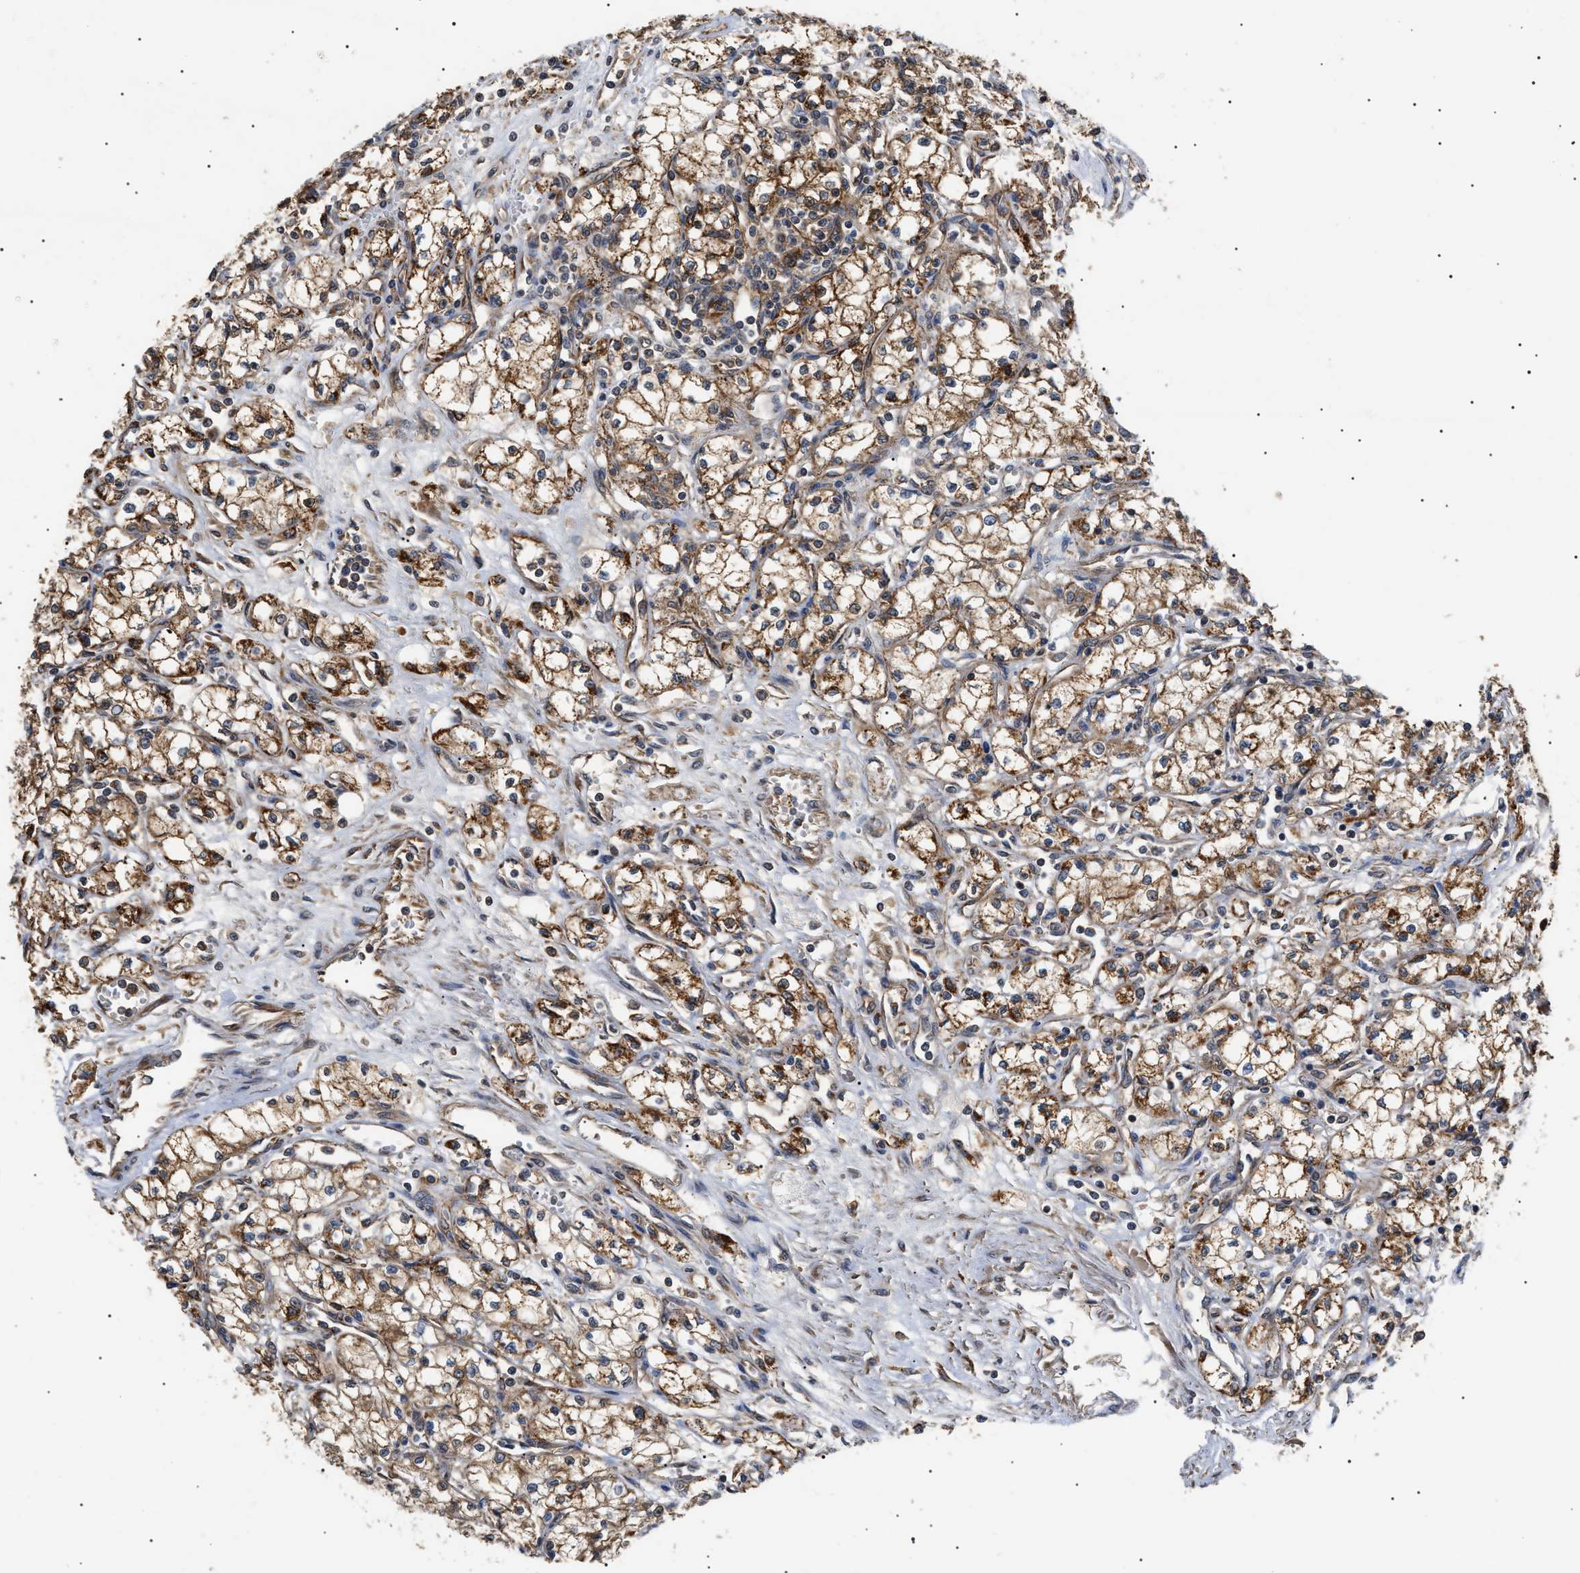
{"staining": {"intensity": "moderate", "quantity": ">75%", "location": "cytoplasmic/membranous,nuclear"}, "tissue": "renal cancer", "cell_type": "Tumor cells", "image_type": "cancer", "snomed": [{"axis": "morphology", "description": "Normal tissue, NOS"}, {"axis": "morphology", "description": "Adenocarcinoma, NOS"}, {"axis": "topography", "description": "Kidney"}], "caption": "Immunohistochemistry (IHC) histopathology image of neoplastic tissue: renal cancer (adenocarcinoma) stained using immunohistochemistry shows medium levels of moderate protein expression localized specifically in the cytoplasmic/membranous and nuclear of tumor cells, appearing as a cytoplasmic/membranous and nuclear brown color.", "gene": "ASTL", "patient": {"sex": "male", "age": 59}}